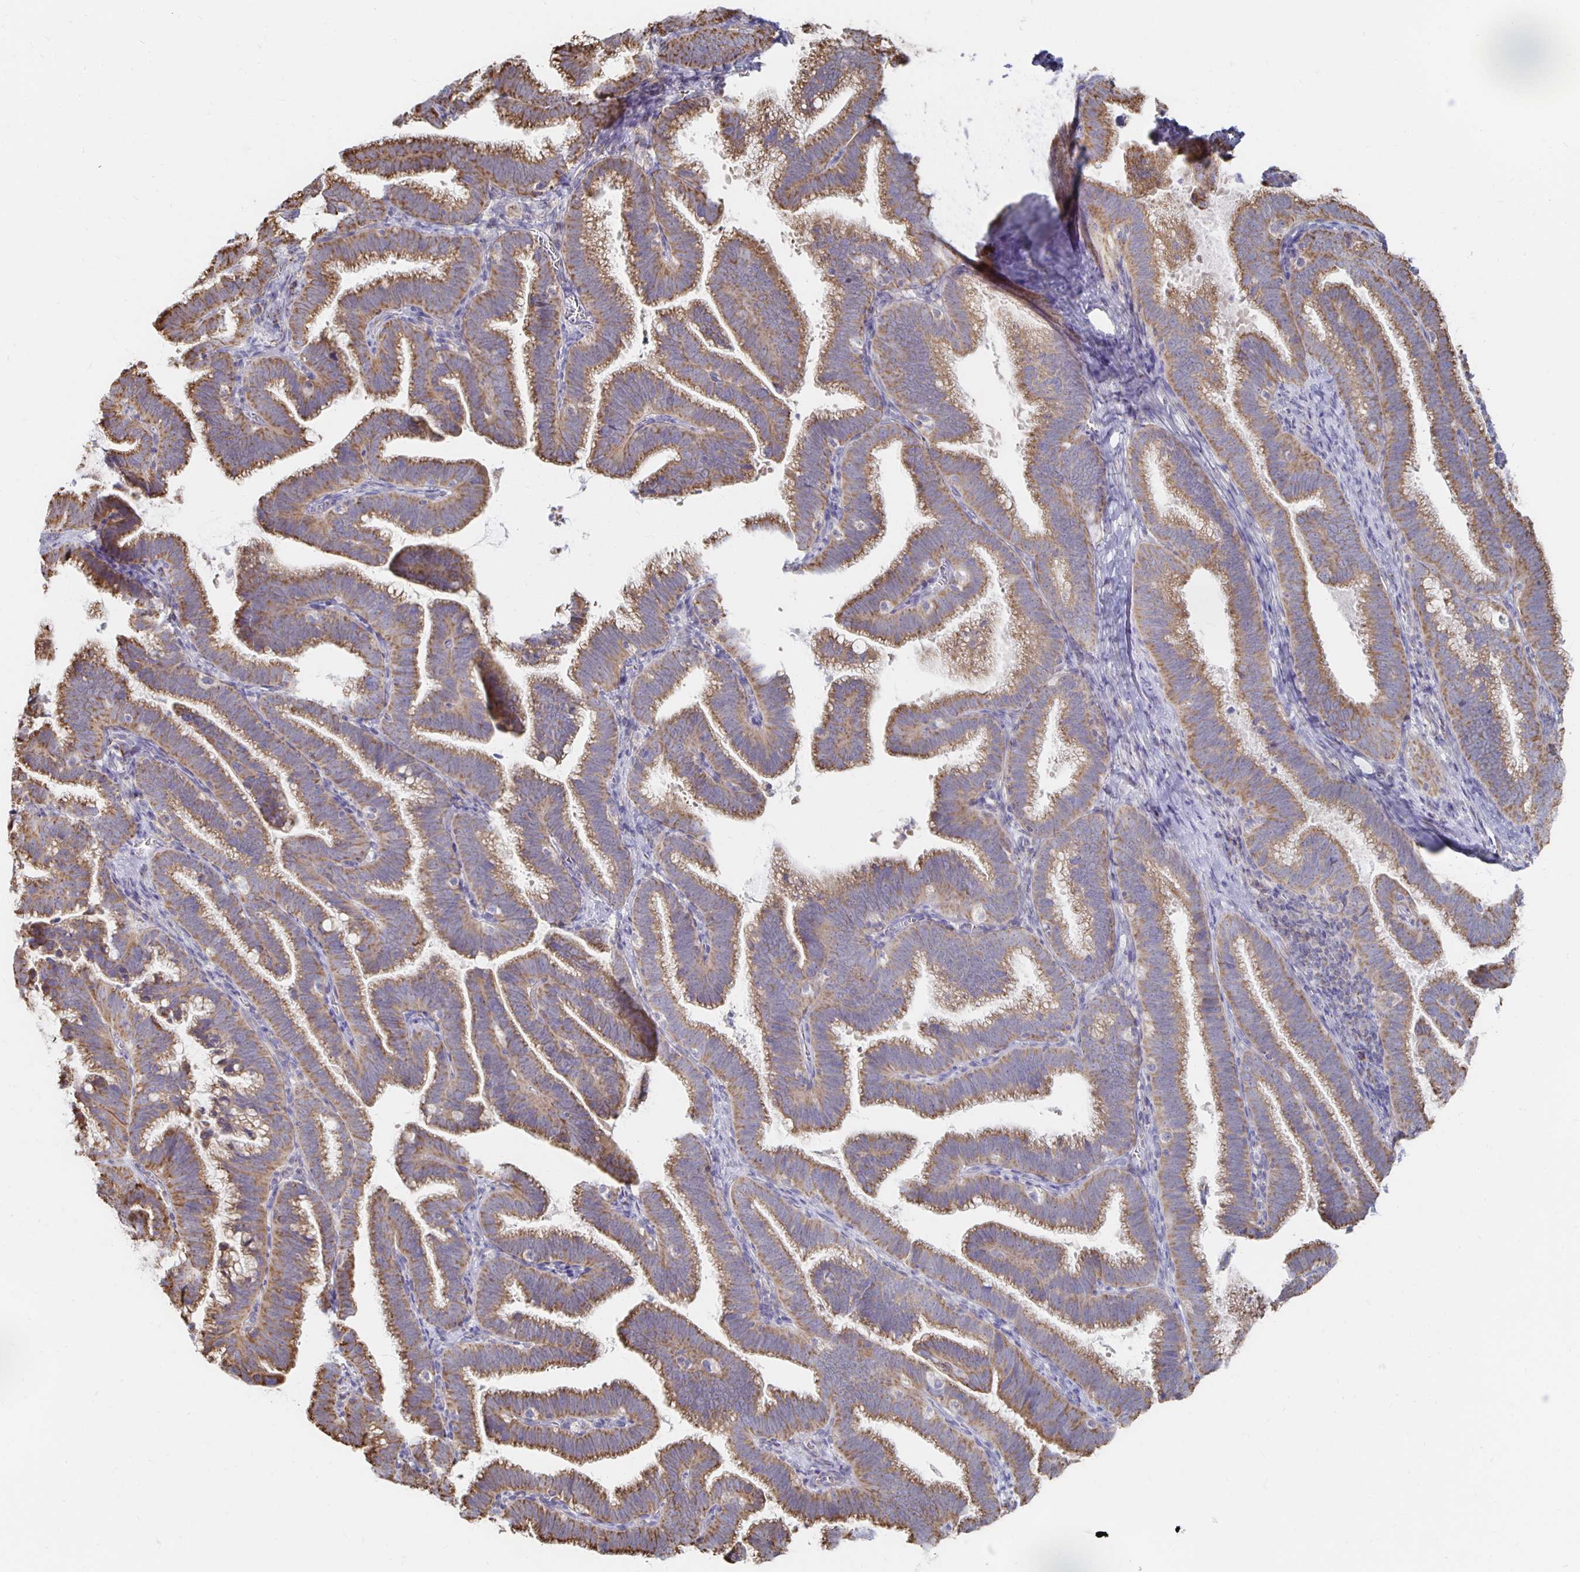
{"staining": {"intensity": "moderate", "quantity": ">75%", "location": "cytoplasmic/membranous"}, "tissue": "cervical cancer", "cell_type": "Tumor cells", "image_type": "cancer", "snomed": [{"axis": "morphology", "description": "Adenocarcinoma, NOS"}, {"axis": "topography", "description": "Cervix"}], "caption": "Immunohistochemistry staining of cervical adenocarcinoma, which displays medium levels of moderate cytoplasmic/membranous expression in approximately >75% of tumor cells indicating moderate cytoplasmic/membranous protein staining. The staining was performed using DAB (brown) for protein detection and nuclei were counterstained in hematoxylin (blue).", "gene": "NKX2-8", "patient": {"sex": "female", "age": 61}}